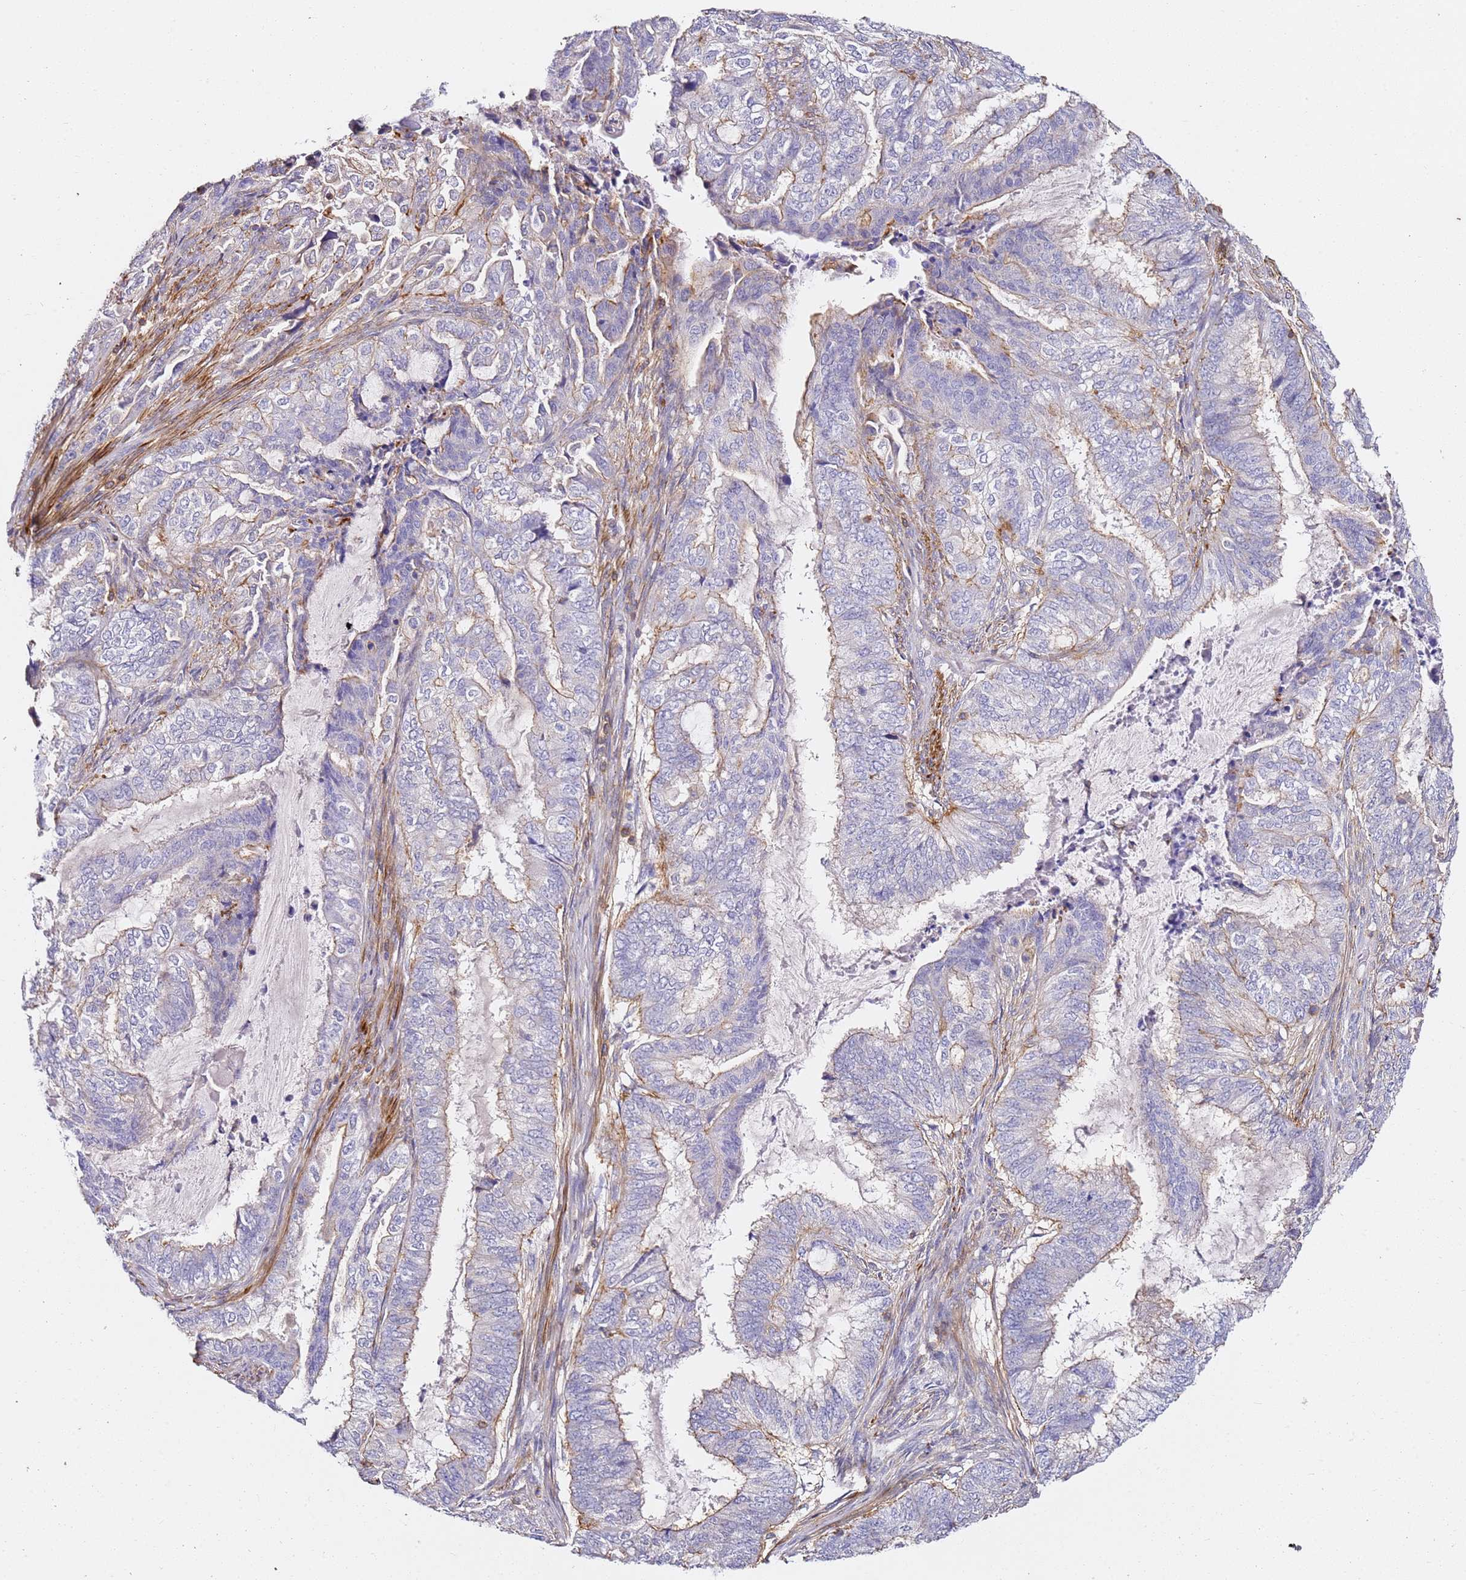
{"staining": {"intensity": "moderate", "quantity": "25%-75%", "location": "cytoplasmic/membranous"}, "tissue": "endometrial cancer", "cell_type": "Tumor cells", "image_type": "cancer", "snomed": [{"axis": "morphology", "description": "Adenocarcinoma, NOS"}, {"axis": "topography", "description": "Endometrium"}], "caption": "This is a micrograph of IHC staining of endometrial adenocarcinoma, which shows moderate staining in the cytoplasmic/membranous of tumor cells.", "gene": "ZNF671", "patient": {"sex": "female", "age": 51}}